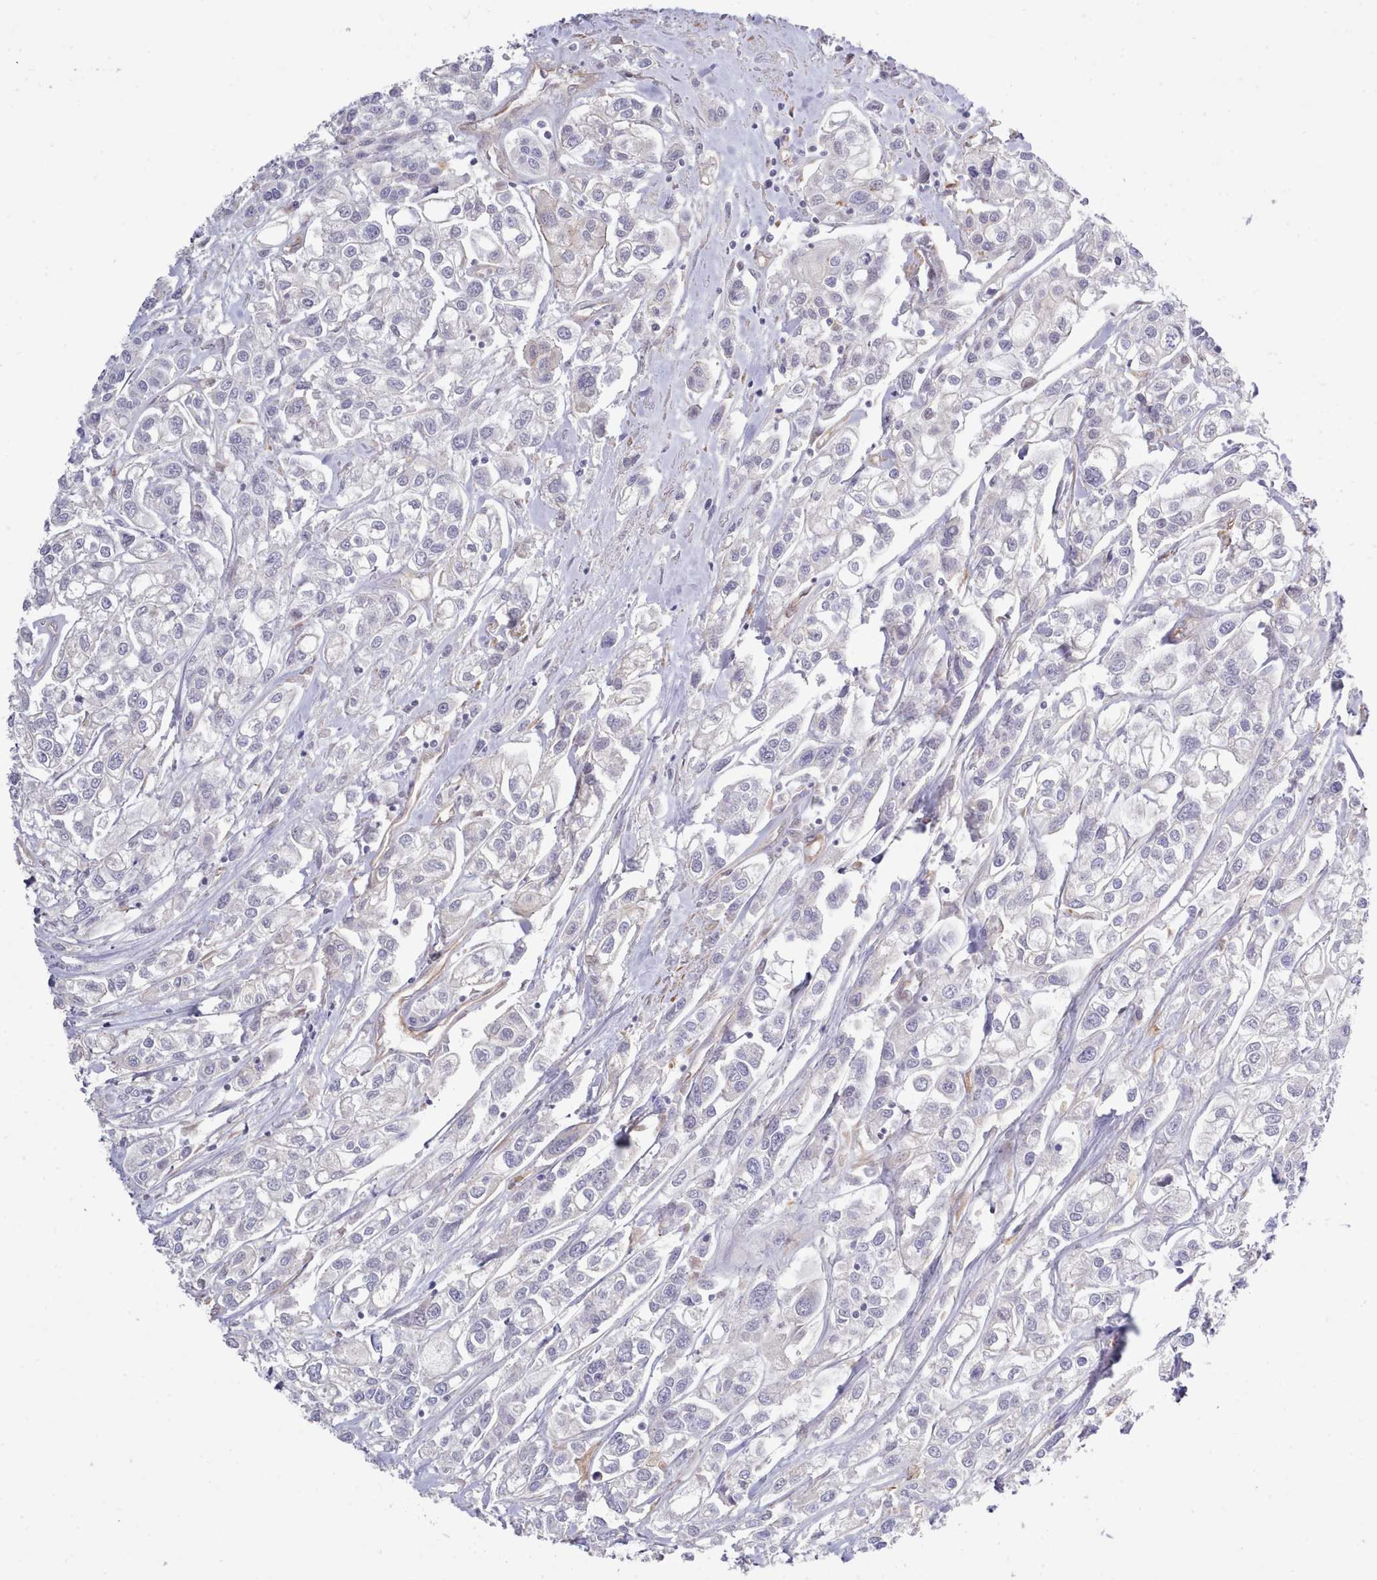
{"staining": {"intensity": "negative", "quantity": "none", "location": "none"}, "tissue": "urothelial cancer", "cell_type": "Tumor cells", "image_type": "cancer", "snomed": [{"axis": "morphology", "description": "Urothelial carcinoma, High grade"}, {"axis": "topography", "description": "Urinary bladder"}], "caption": "The image reveals no staining of tumor cells in high-grade urothelial carcinoma. (Brightfield microscopy of DAB IHC at high magnification).", "gene": "ZC3H13", "patient": {"sex": "male", "age": 67}}